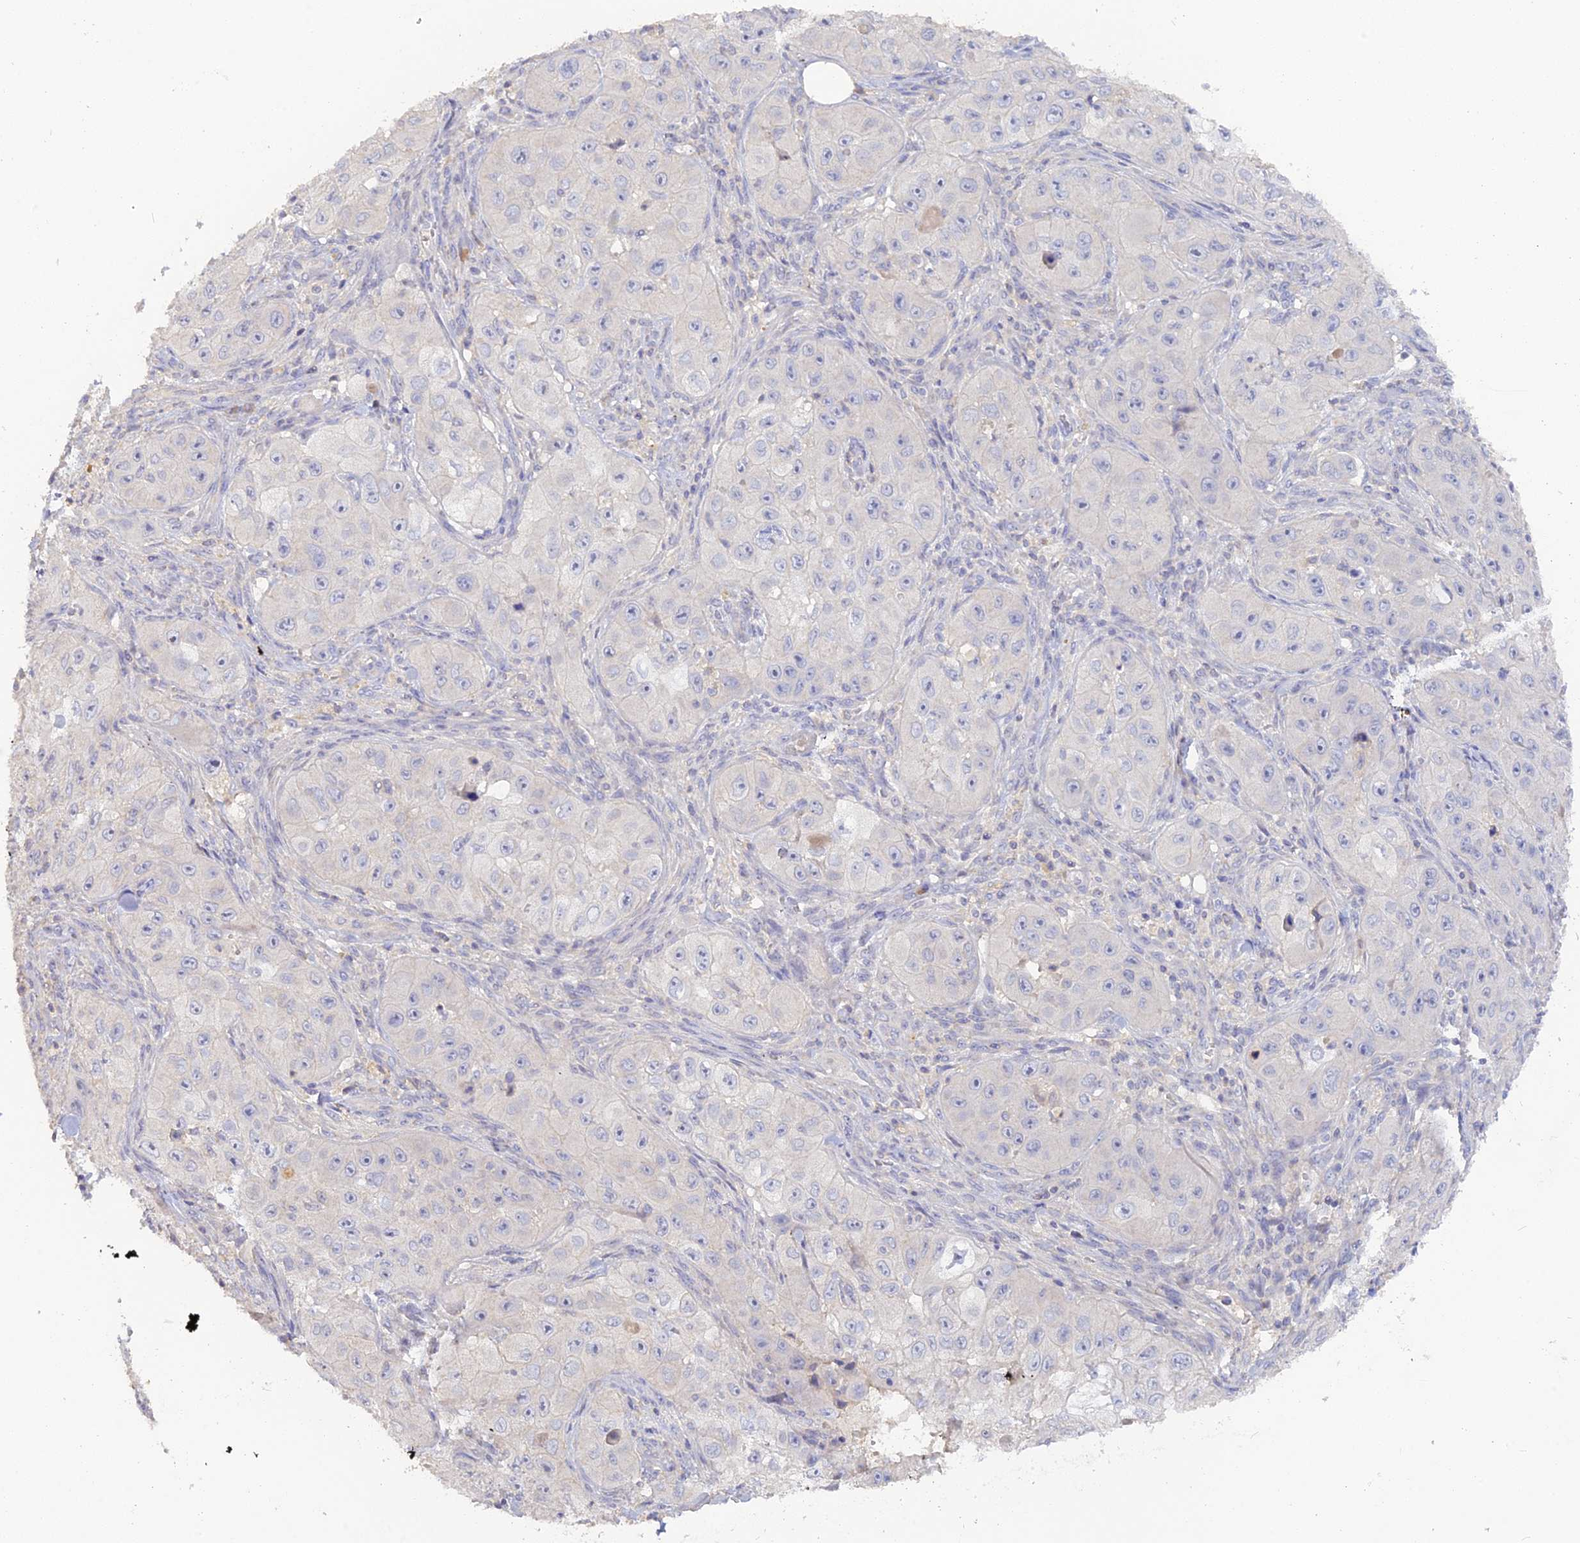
{"staining": {"intensity": "negative", "quantity": "none", "location": "none"}, "tissue": "skin cancer", "cell_type": "Tumor cells", "image_type": "cancer", "snomed": [{"axis": "morphology", "description": "Squamous cell carcinoma, NOS"}, {"axis": "topography", "description": "Skin"}, {"axis": "topography", "description": "Subcutis"}], "caption": "High magnification brightfield microscopy of squamous cell carcinoma (skin) stained with DAB (3,3'-diaminobenzidine) (brown) and counterstained with hematoxylin (blue): tumor cells show no significant expression. Brightfield microscopy of immunohistochemistry stained with DAB (brown) and hematoxylin (blue), captured at high magnification.", "gene": "ADGRA1", "patient": {"sex": "male", "age": 73}}